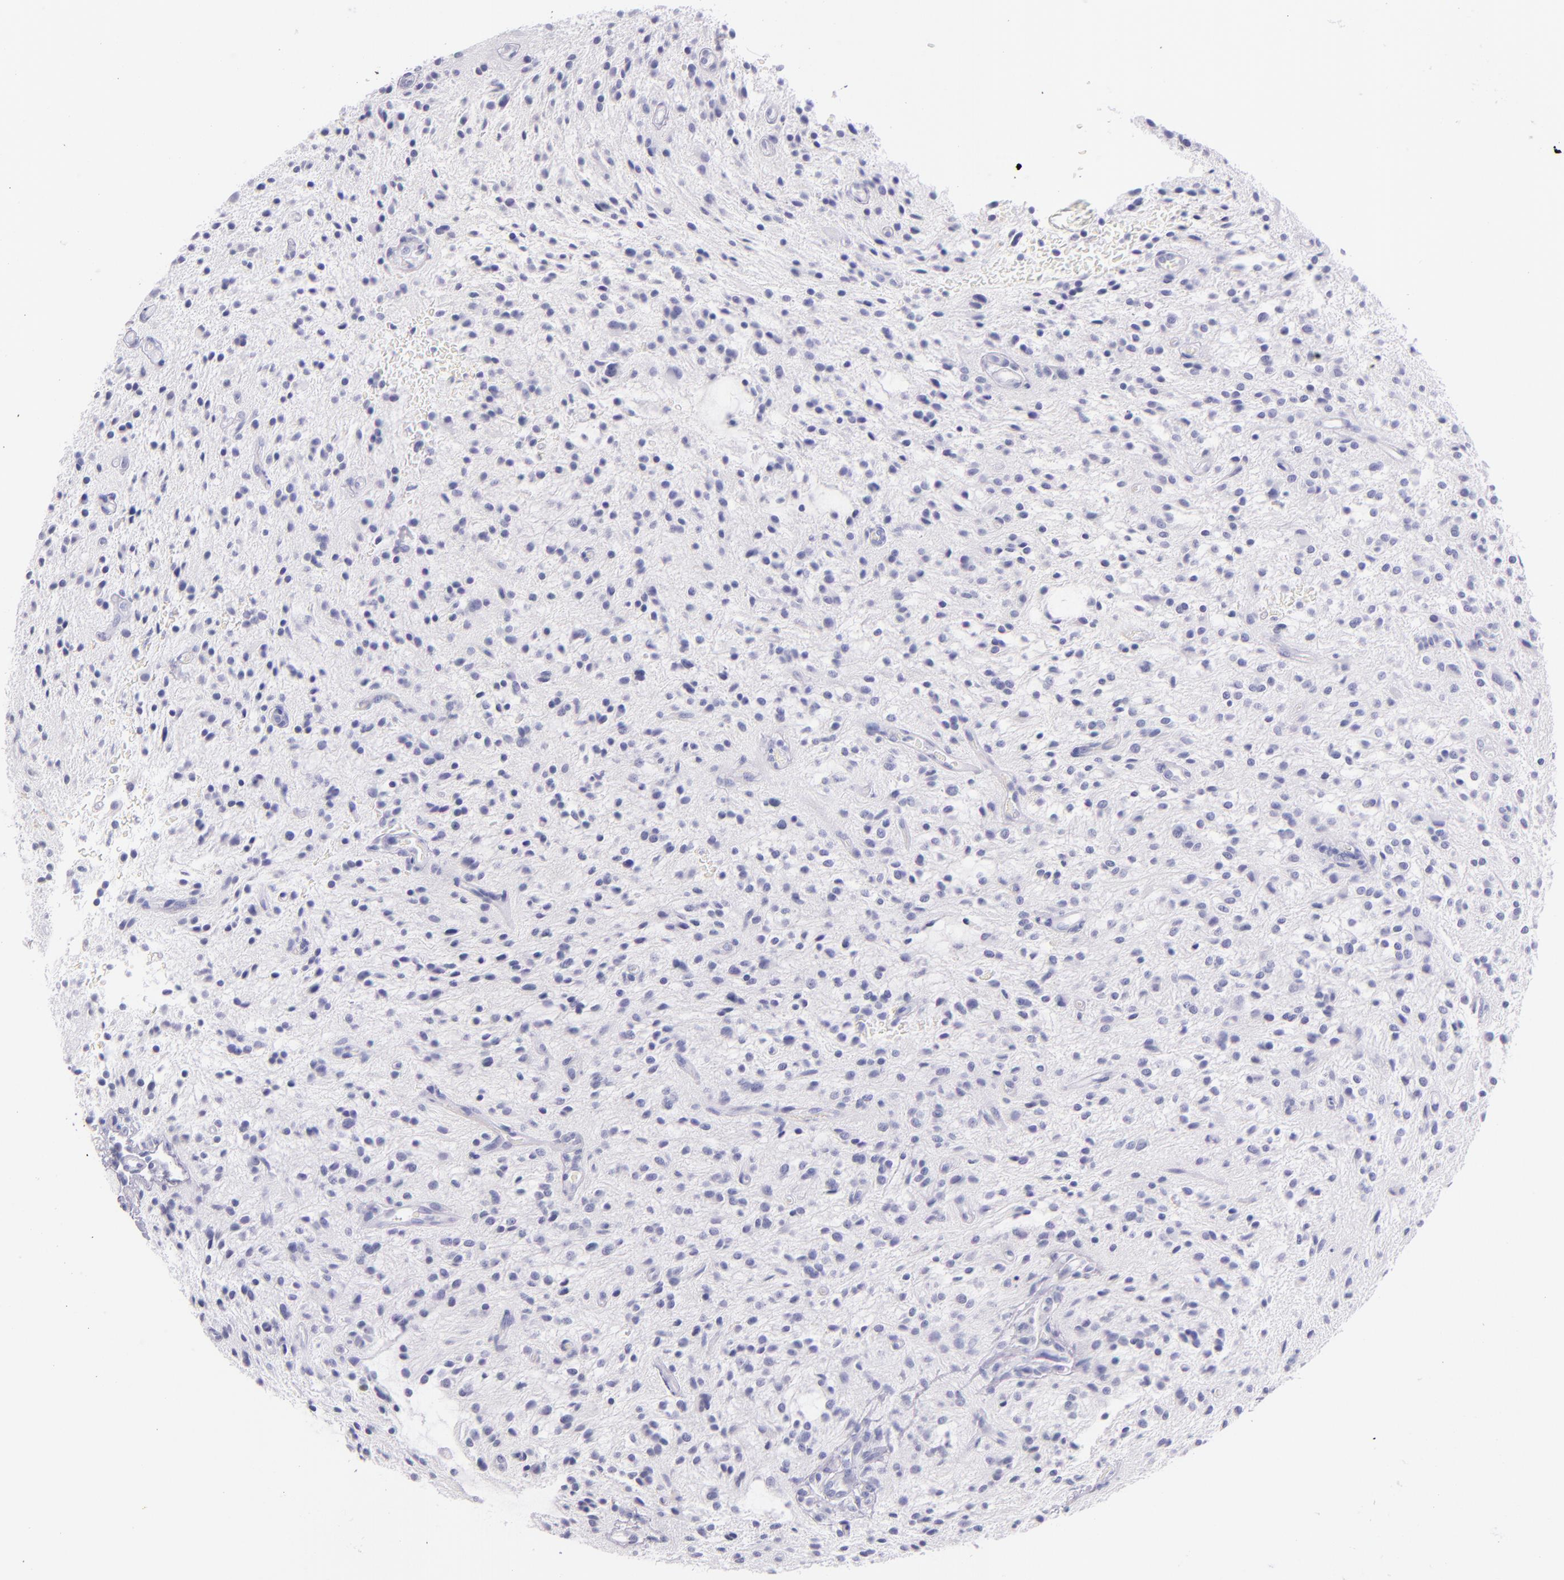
{"staining": {"intensity": "negative", "quantity": "none", "location": "none"}, "tissue": "glioma", "cell_type": "Tumor cells", "image_type": "cancer", "snomed": [{"axis": "morphology", "description": "Glioma, malignant, NOS"}, {"axis": "topography", "description": "Cerebellum"}], "caption": "Tumor cells show no significant expression in glioma (malignant).", "gene": "IRF4", "patient": {"sex": "female", "age": 10}}